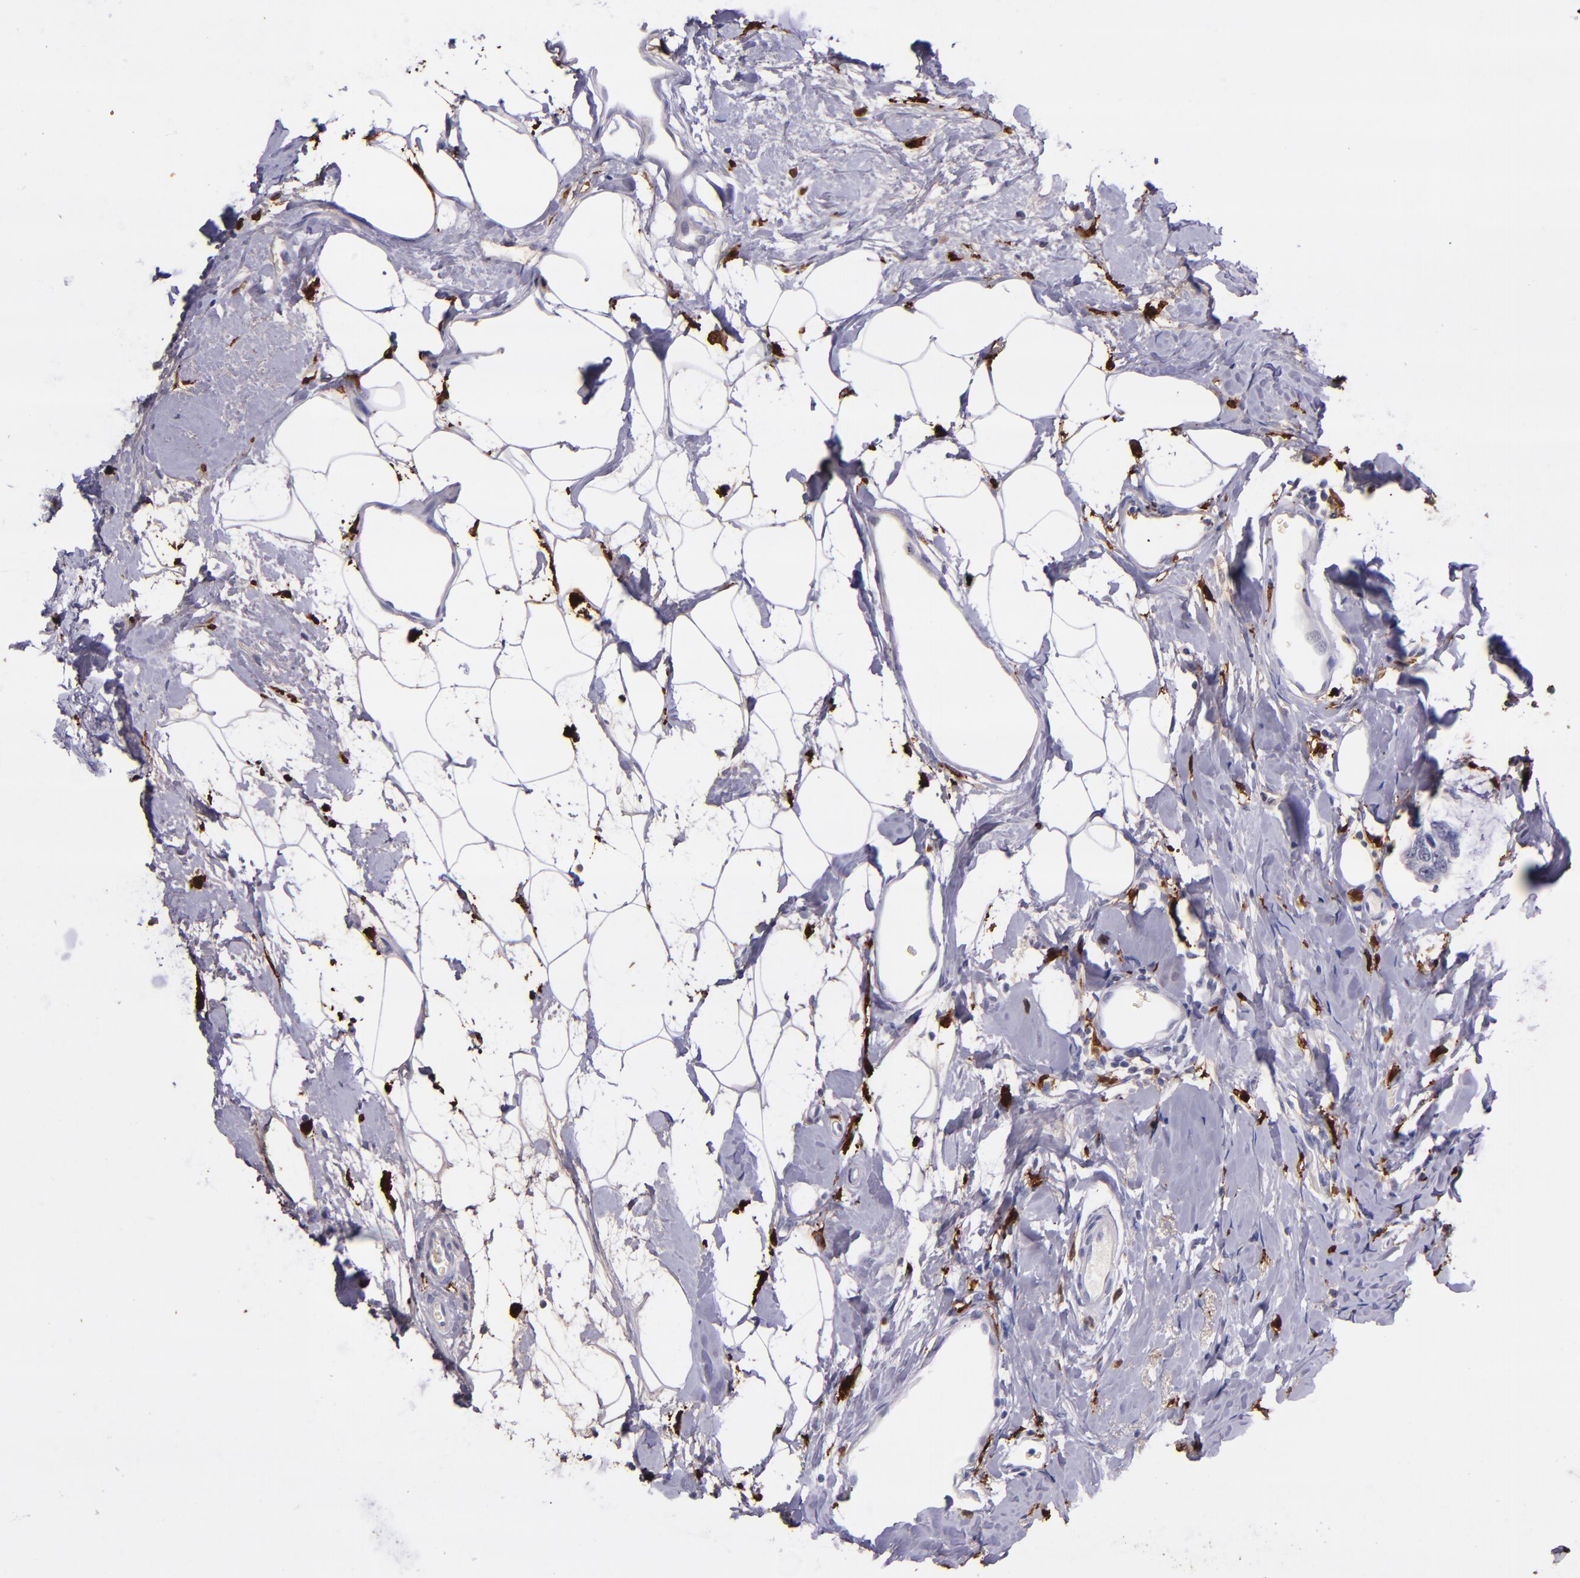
{"staining": {"intensity": "negative", "quantity": "none", "location": "none"}, "tissue": "breast cancer", "cell_type": "Tumor cells", "image_type": "cancer", "snomed": [{"axis": "morphology", "description": "Normal tissue, NOS"}, {"axis": "morphology", "description": "Duct carcinoma"}, {"axis": "topography", "description": "Breast"}], "caption": "This image is of invasive ductal carcinoma (breast) stained with immunohistochemistry to label a protein in brown with the nuclei are counter-stained blue. There is no staining in tumor cells.", "gene": "F13A1", "patient": {"sex": "female", "age": 50}}